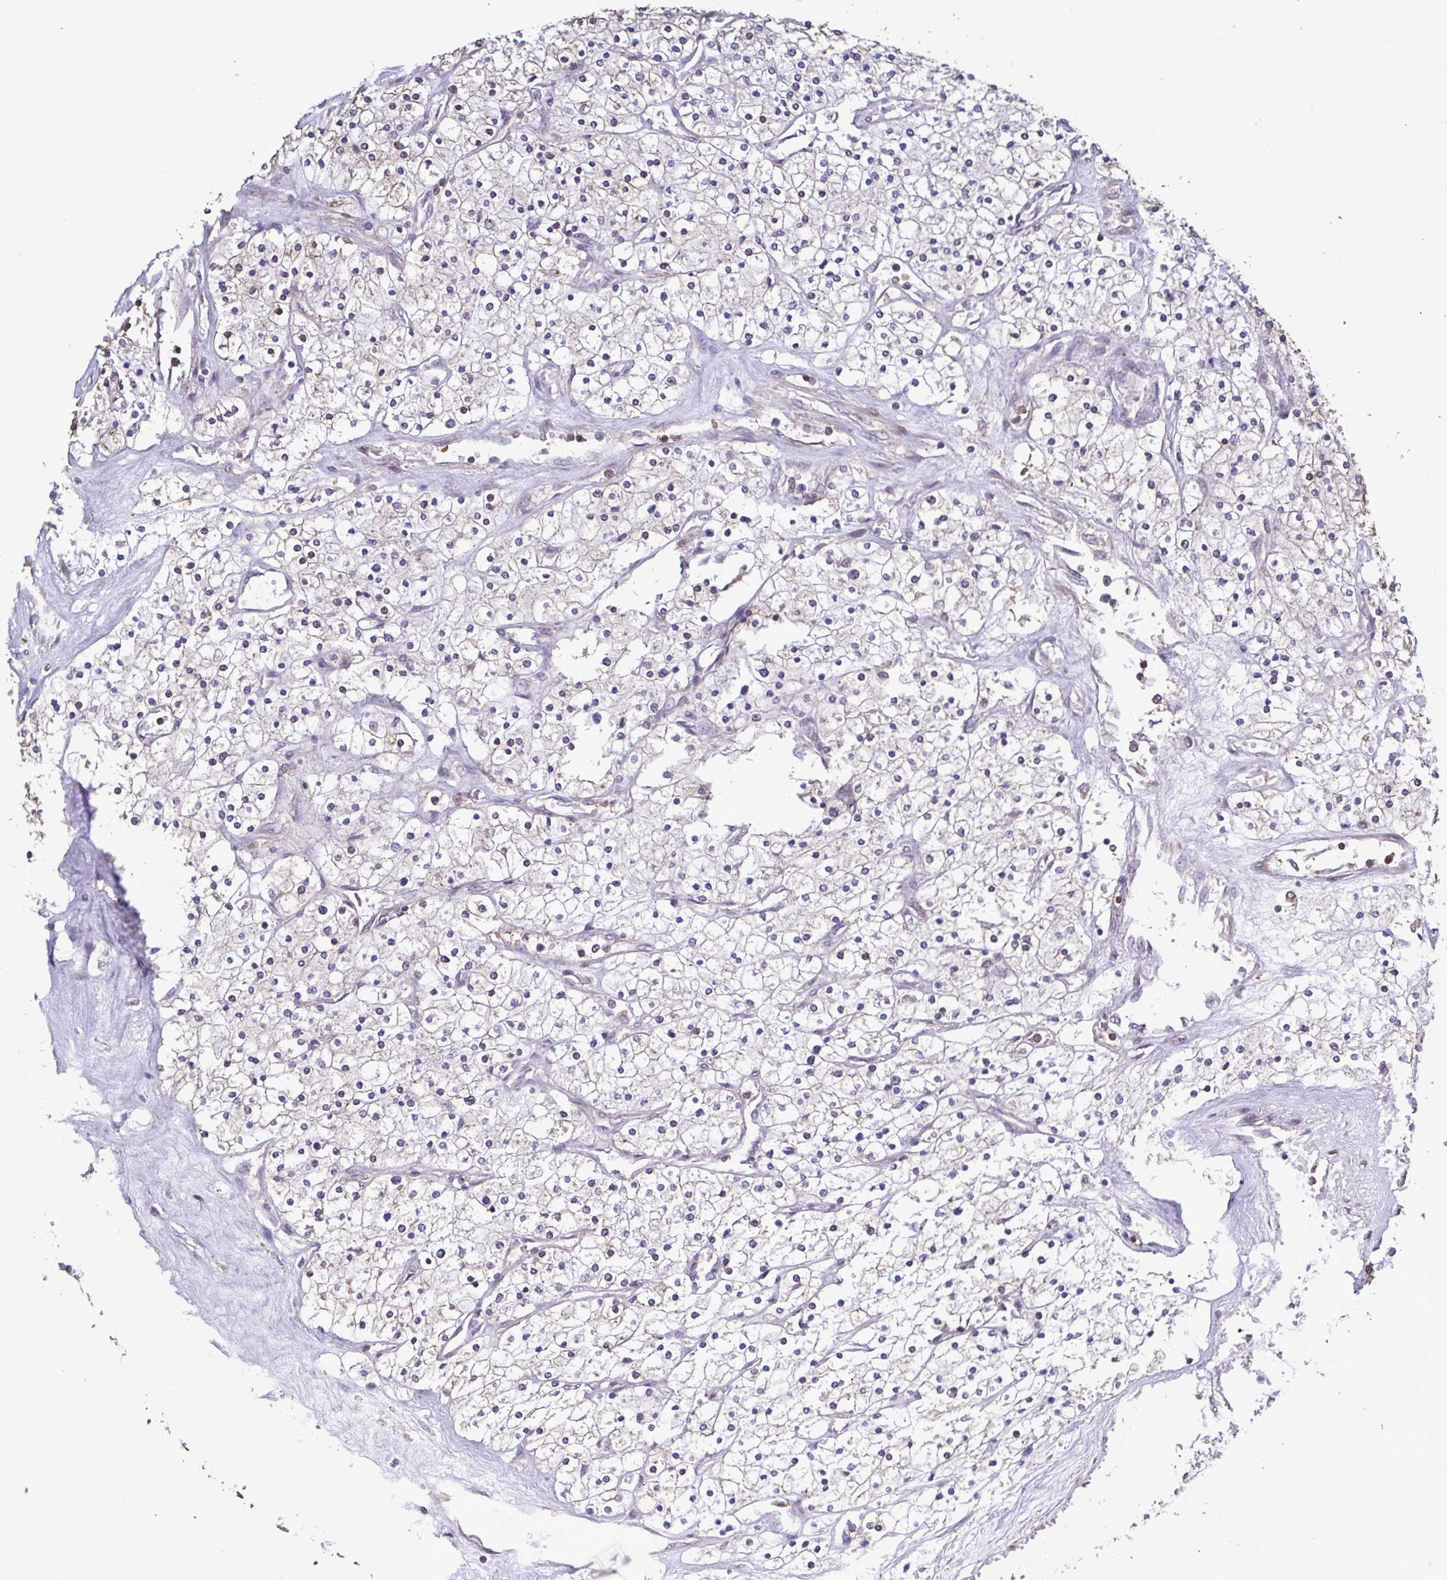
{"staining": {"intensity": "negative", "quantity": "none", "location": "none"}, "tissue": "renal cancer", "cell_type": "Tumor cells", "image_type": "cancer", "snomed": [{"axis": "morphology", "description": "Adenocarcinoma, NOS"}, {"axis": "topography", "description": "Kidney"}], "caption": "High power microscopy histopathology image of an immunohistochemistry photomicrograph of renal cancer, revealing no significant expression in tumor cells.", "gene": "ZNF200", "patient": {"sex": "male", "age": 80}}